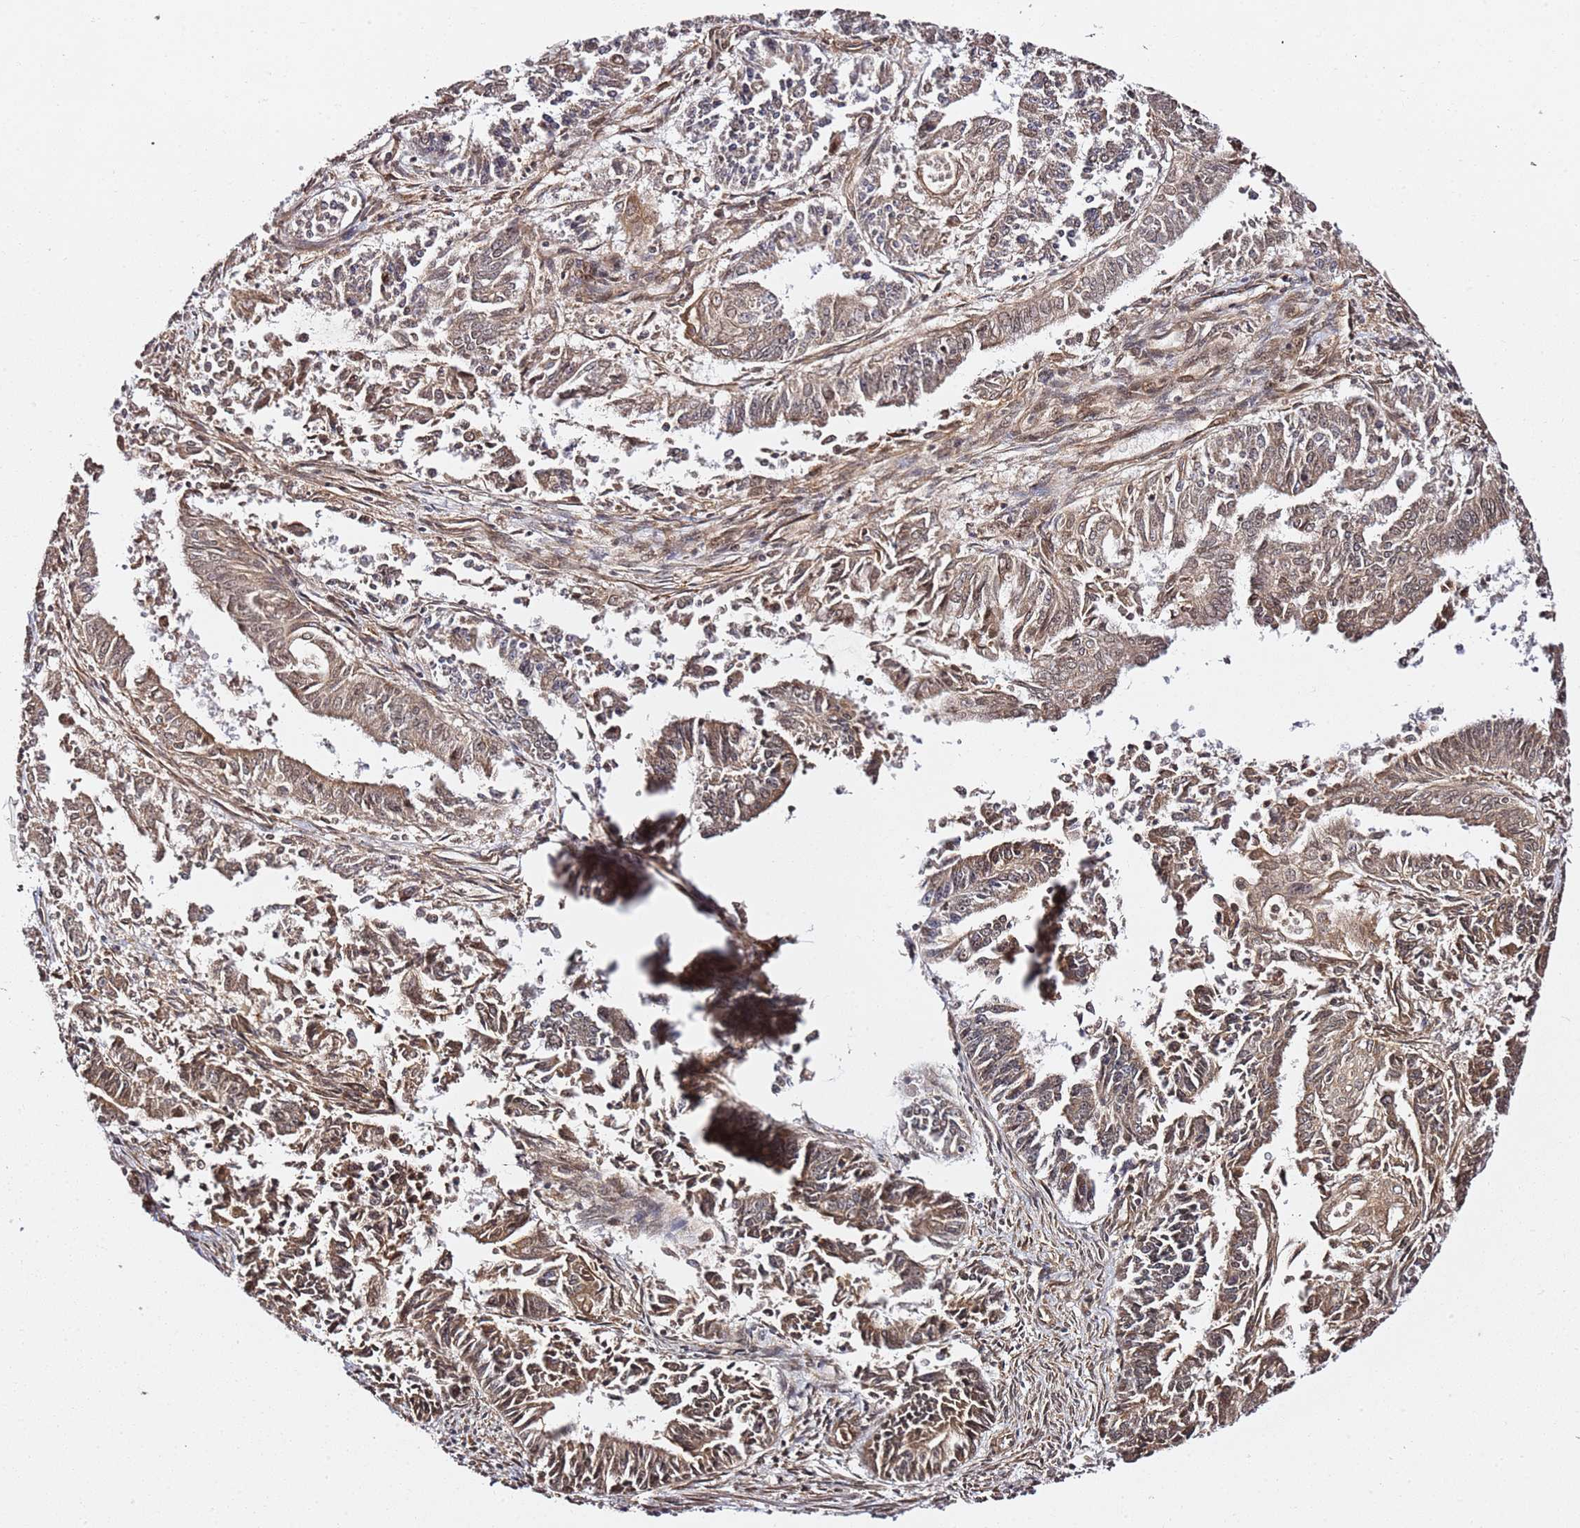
{"staining": {"intensity": "moderate", "quantity": ">75%", "location": "cytoplasmic/membranous"}, "tissue": "endometrial cancer", "cell_type": "Tumor cells", "image_type": "cancer", "snomed": [{"axis": "morphology", "description": "Adenocarcinoma, NOS"}, {"axis": "topography", "description": "Endometrium"}], "caption": "A micrograph showing moderate cytoplasmic/membranous positivity in approximately >75% of tumor cells in adenocarcinoma (endometrial), as visualized by brown immunohistochemical staining.", "gene": "PRKAB2", "patient": {"sex": "female", "age": 73}}